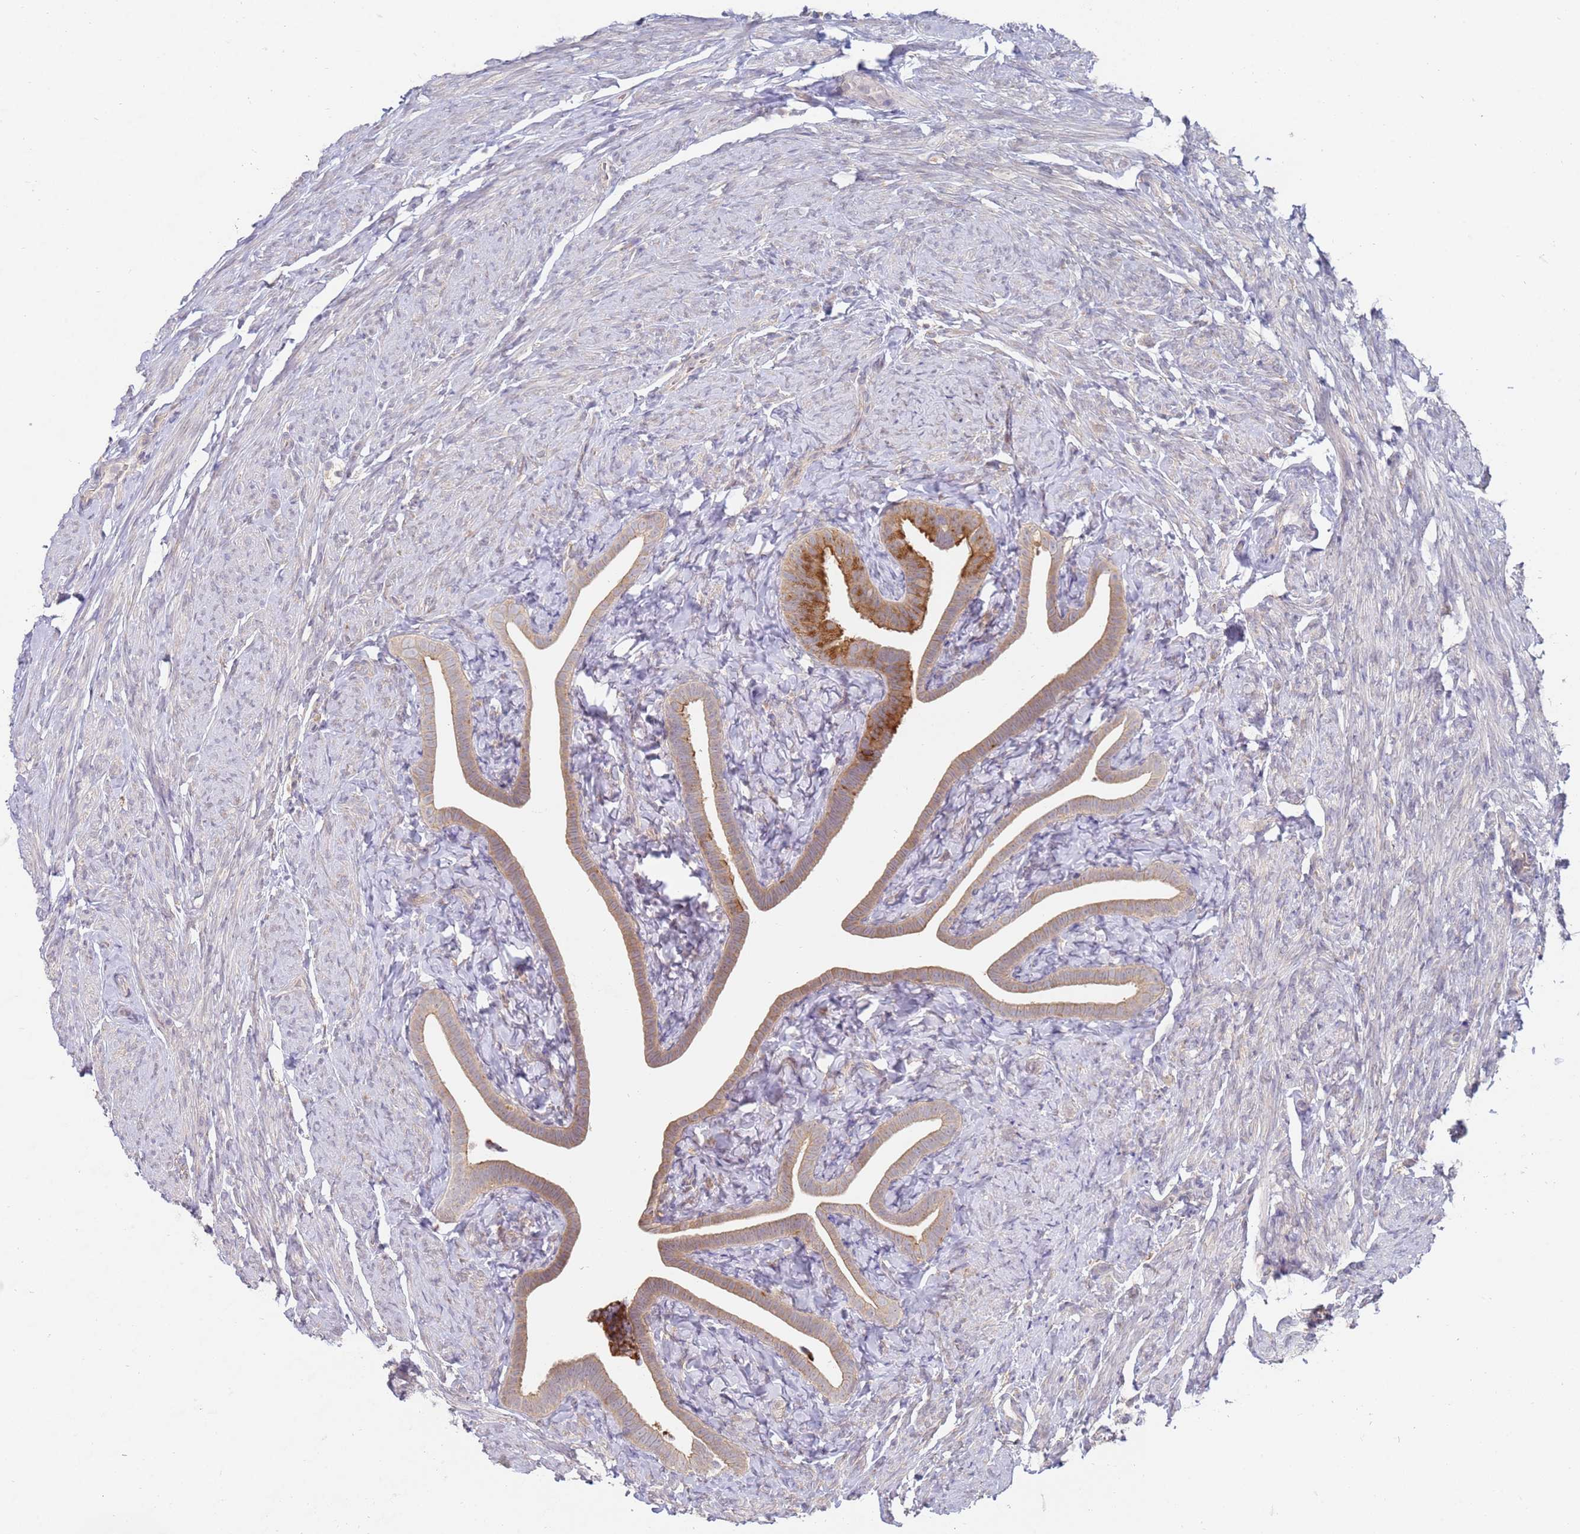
{"staining": {"intensity": "moderate", "quantity": ">75%", "location": "cytoplasmic/membranous"}, "tissue": "fallopian tube", "cell_type": "Glandular cells", "image_type": "normal", "snomed": [{"axis": "morphology", "description": "Normal tissue, NOS"}, {"axis": "topography", "description": "Fallopian tube"}], "caption": "Protein staining of unremarkable fallopian tube shows moderate cytoplasmic/membranous staining in about >75% of glandular cells.", "gene": "VRK2", "patient": {"sex": "female", "age": 69}}